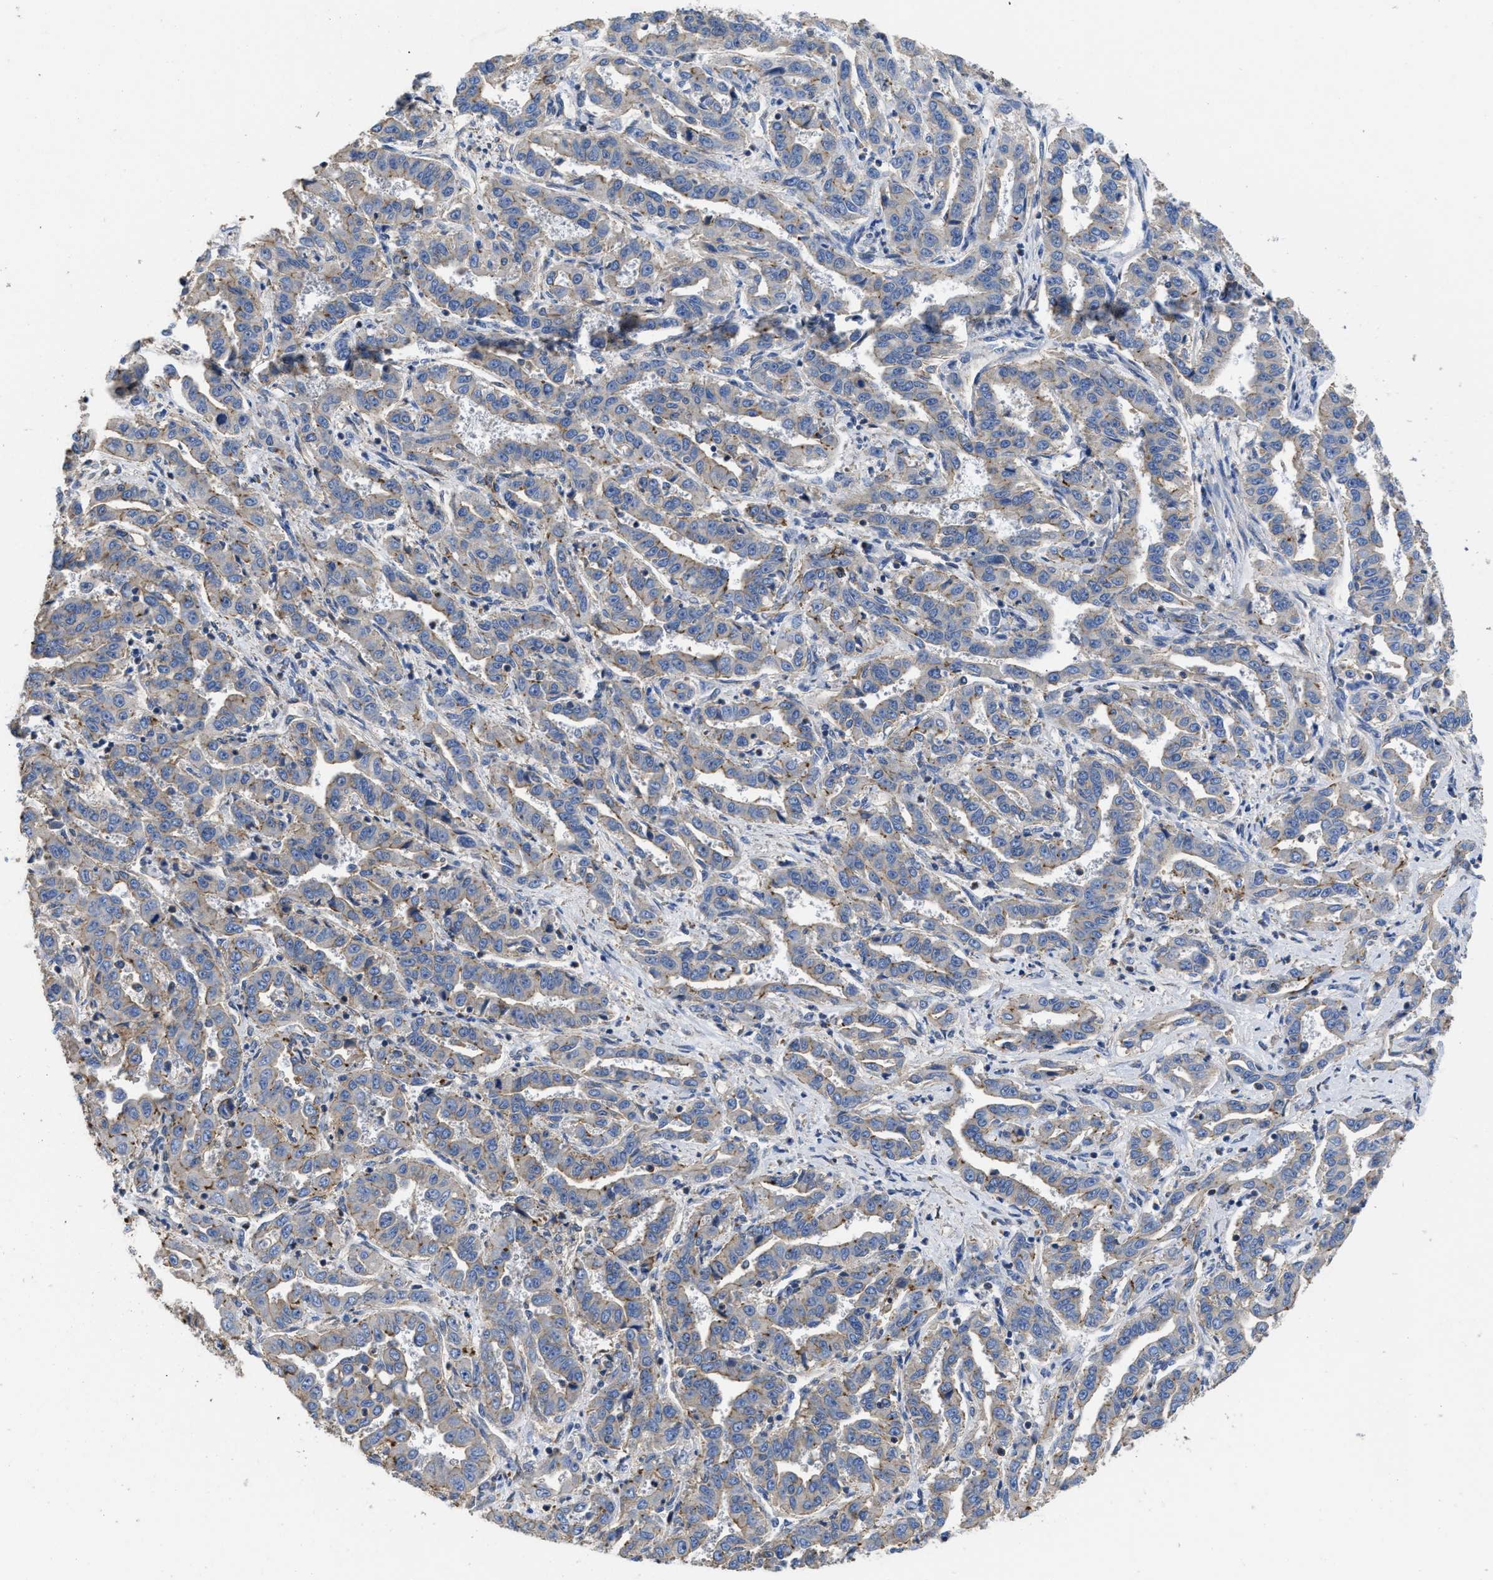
{"staining": {"intensity": "negative", "quantity": "none", "location": "none"}, "tissue": "liver cancer", "cell_type": "Tumor cells", "image_type": "cancer", "snomed": [{"axis": "morphology", "description": "Cholangiocarcinoma"}, {"axis": "topography", "description": "Liver"}], "caption": "Human liver cancer stained for a protein using immunohistochemistry displays no positivity in tumor cells.", "gene": "USP4", "patient": {"sex": "male", "age": 59}}